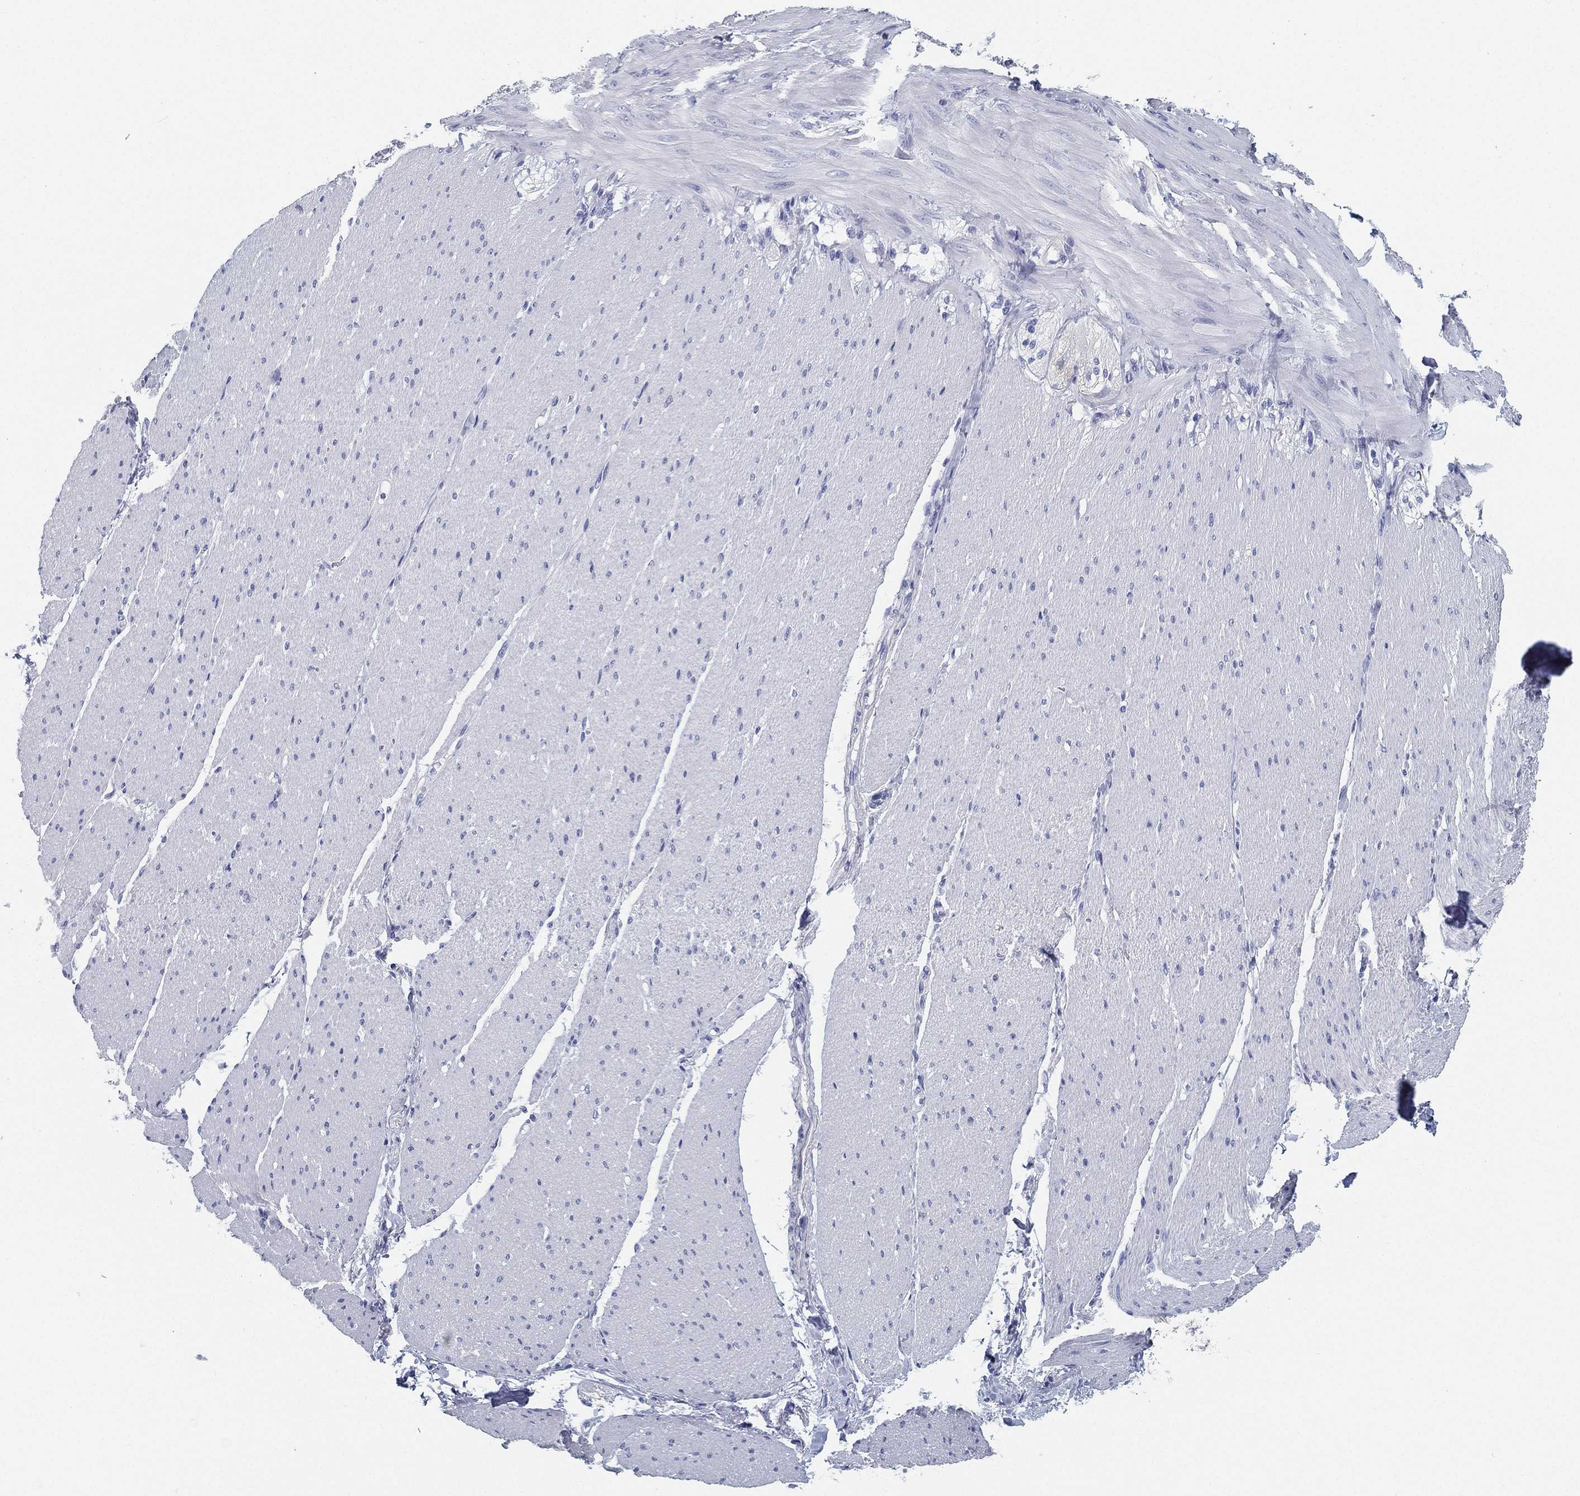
{"staining": {"intensity": "negative", "quantity": "none", "location": "none"}, "tissue": "soft tissue", "cell_type": "Fibroblasts", "image_type": "normal", "snomed": [{"axis": "morphology", "description": "Normal tissue, NOS"}, {"axis": "topography", "description": "Smooth muscle"}, {"axis": "topography", "description": "Duodenum"}, {"axis": "topography", "description": "Peripheral nerve tissue"}], "caption": "IHC histopathology image of unremarkable soft tissue: human soft tissue stained with DAB demonstrates no significant protein staining in fibroblasts.", "gene": "ATP1B2", "patient": {"sex": "female", "age": 61}}